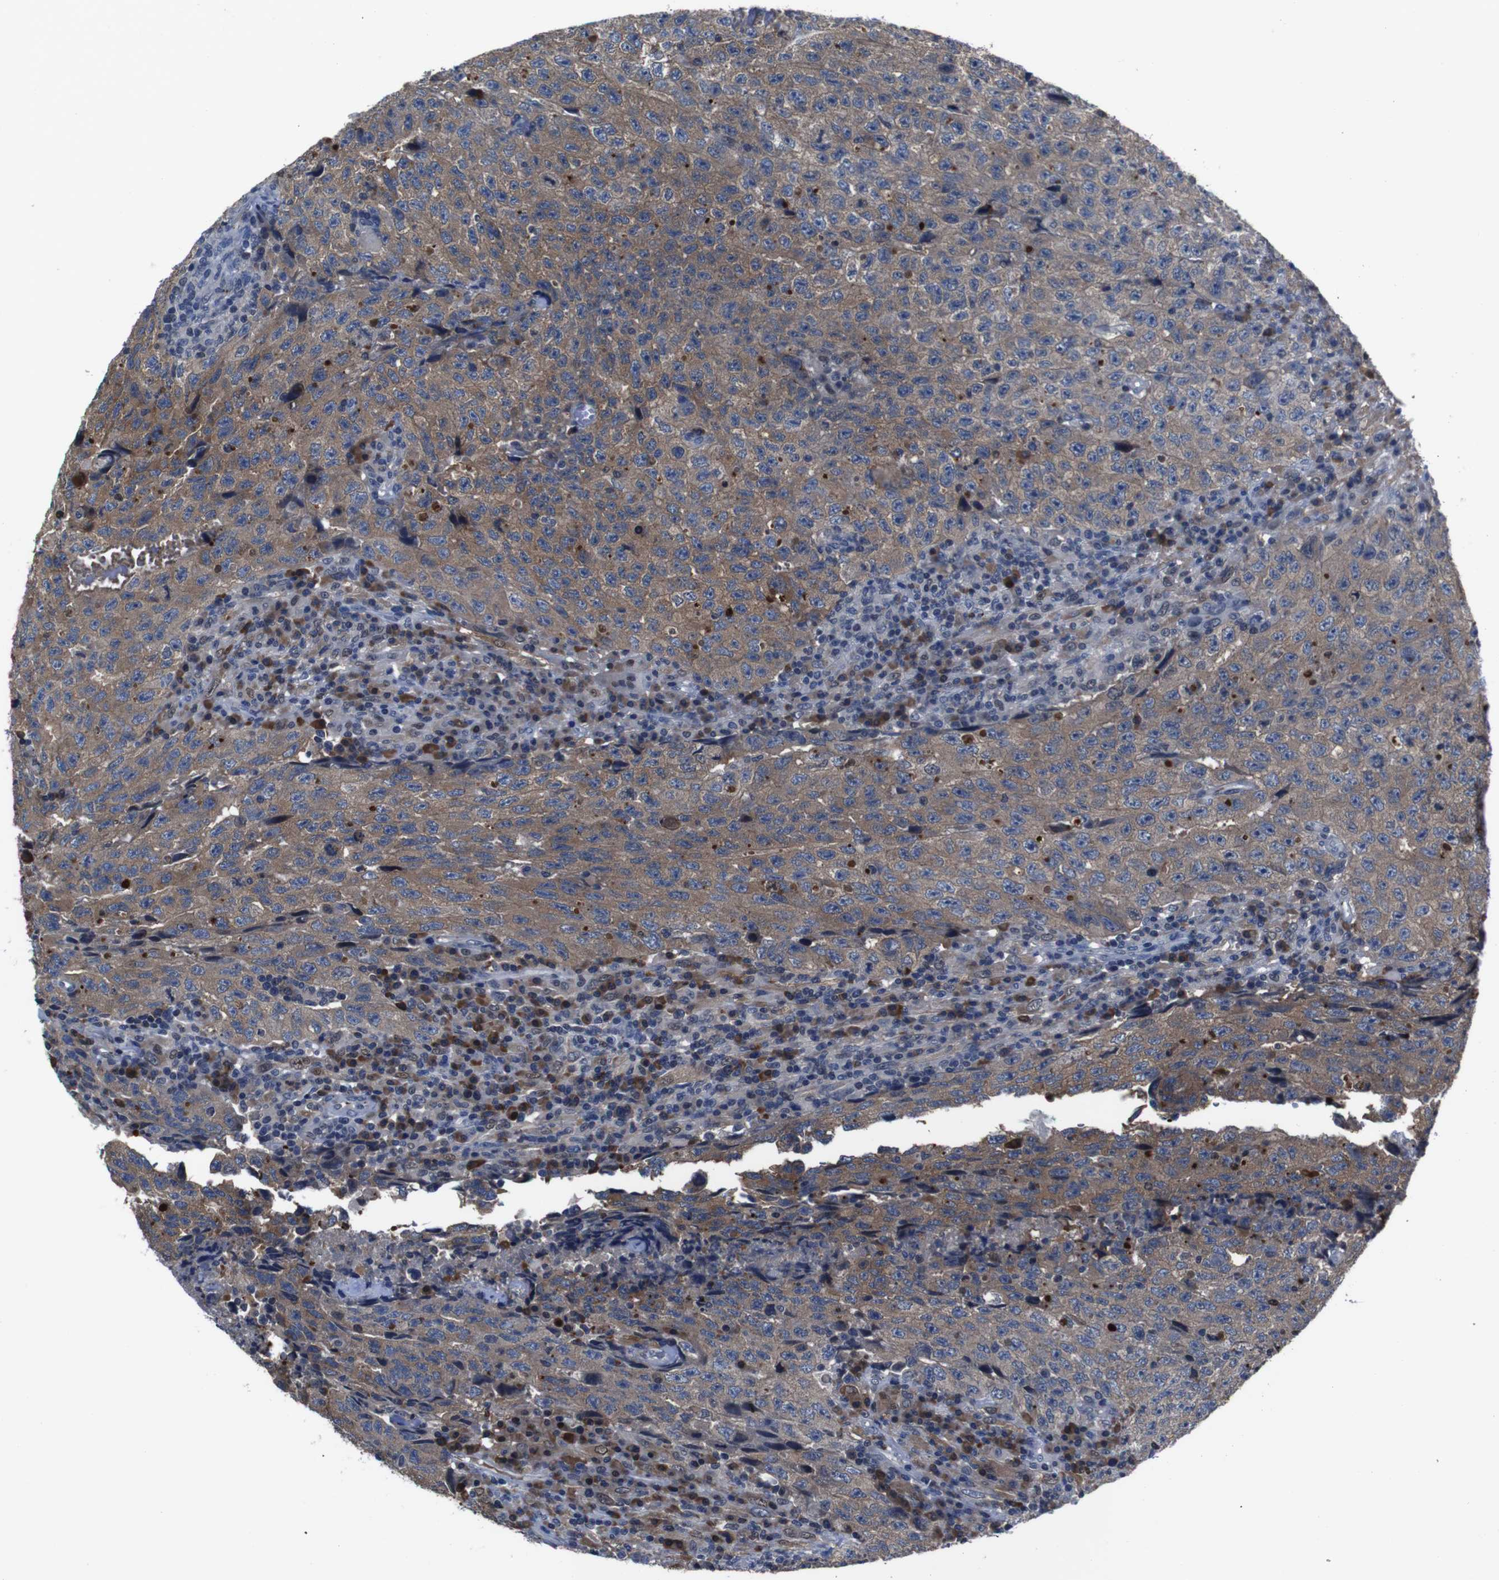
{"staining": {"intensity": "moderate", "quantity": ">75%", "location": "cytoplasmic/membranous"}, "tissue": "testis cancer", "cell_type": "Tumor cells", "image_type": "cancer", "snomed": [{"axis": "morphology", "description": "Necrosis, NOS"}, {"axis": "morphology", "description": "Carcinoma, Embryonal, NOS"}, {"axis": "topography", "description": "Testis"}], "caption": "An immunohistochemistry (IHC) photomicrograph of tumor tissue is shown. Protein staining in brown highlights moderate cytoplasmic/membranous positivity in testis embryonal carcinoma within tumor cells. The protein is shown in brown color, while the nuclei are stained blue.", "gene": "SEMA4B", "patient": {"sex": "male", "age": 19}}